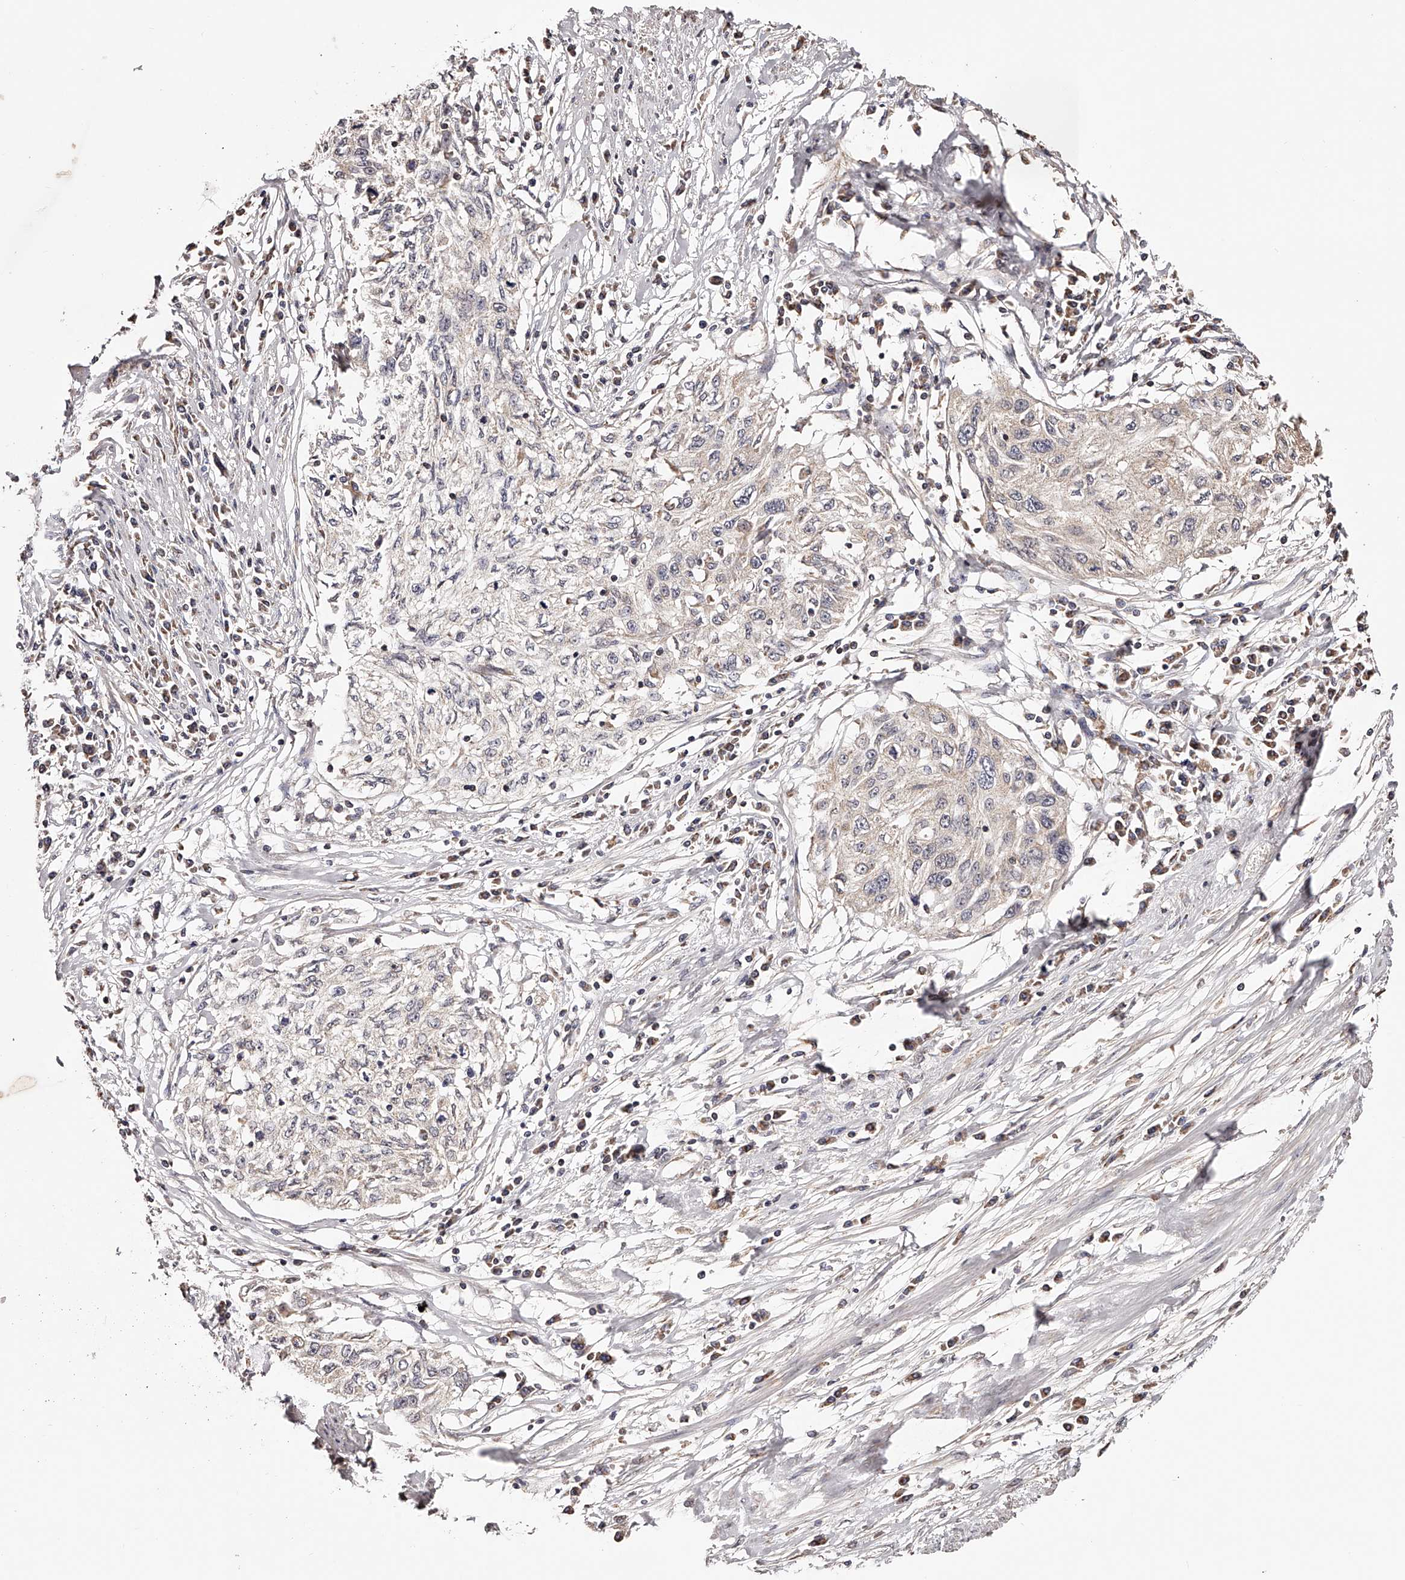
{"staining": {"intensity": "negative", "quantity": "none", "location": "none"}, "tissue": "cervical cancer", "cell_type": "Tumor cells", "image_type": "cancer", "snomed": [{"axis": "morphology", "description": "Squamous cell carcinoma, NOS"}, {"axis": "topography", "description": "Cervix"}], "caption": "High magnification brightfield microscopy of cervical cancer (squamous cell carcinoma) stained with DAB (3,3'-diaminobenzidine) (brown) and counterstained with hematoxylin (blue): tumor cells show no significant staining.", "gene": "USP21", "patient": {"sex": "female", "age": 57}}